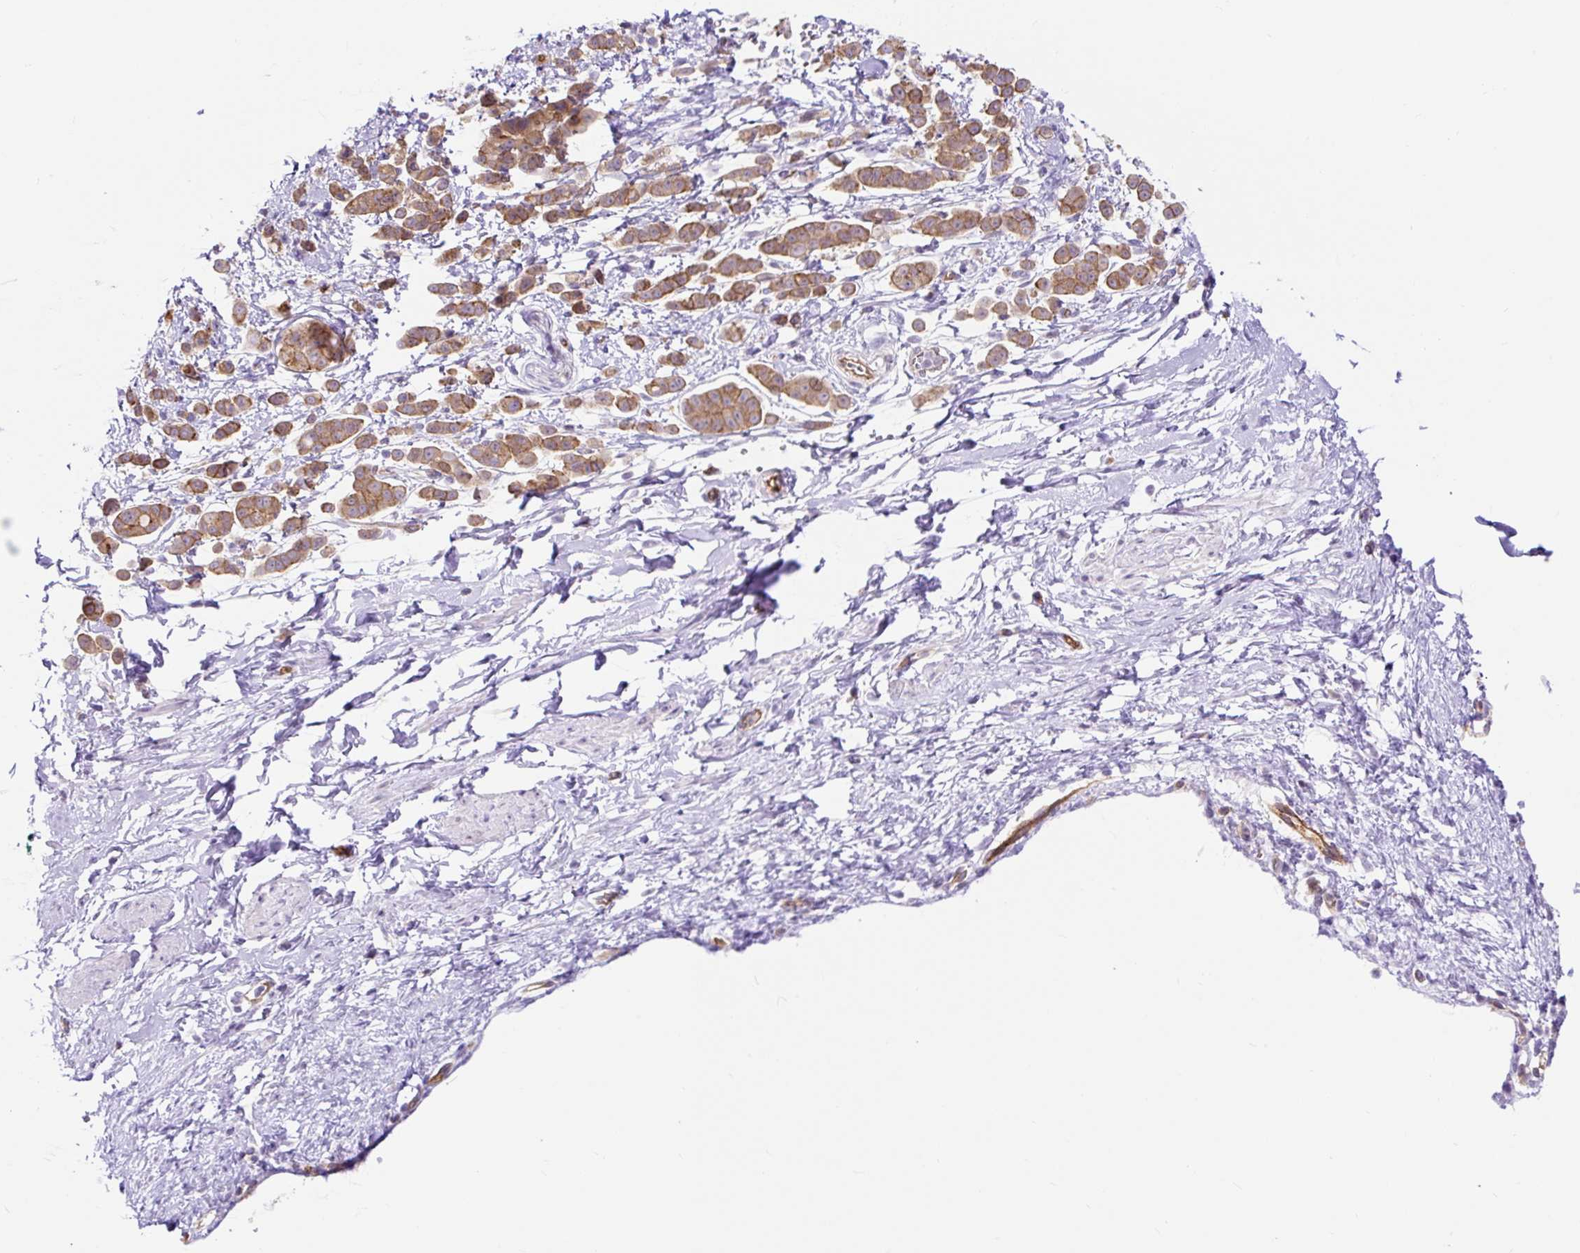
{"staining": {"intensity": "moderate", "quantity": ">75%", "location": "cytoplasmic/membranous"}, "tissue": "pancreatic cancer", "cell_type": "Tumor cells", "image_type": "cancer", "snomed": [{"axis": "morphology", "description": "Normal tissue, NOS"}, {"axis": "morphology", "description": "Adenocarcinoma, NOS"}, {"axis": "topography", "description": "Pancreas"}], "caption": "About >75% of tumor cells in human pancreatic cancer (adenocarcinoma) show moderate cytoplasmic/membranous protein expression as visualized by brown immunohistochemical staining.", "gene": "HIP1R", "patient": {"sex": "female", "age": 64}}